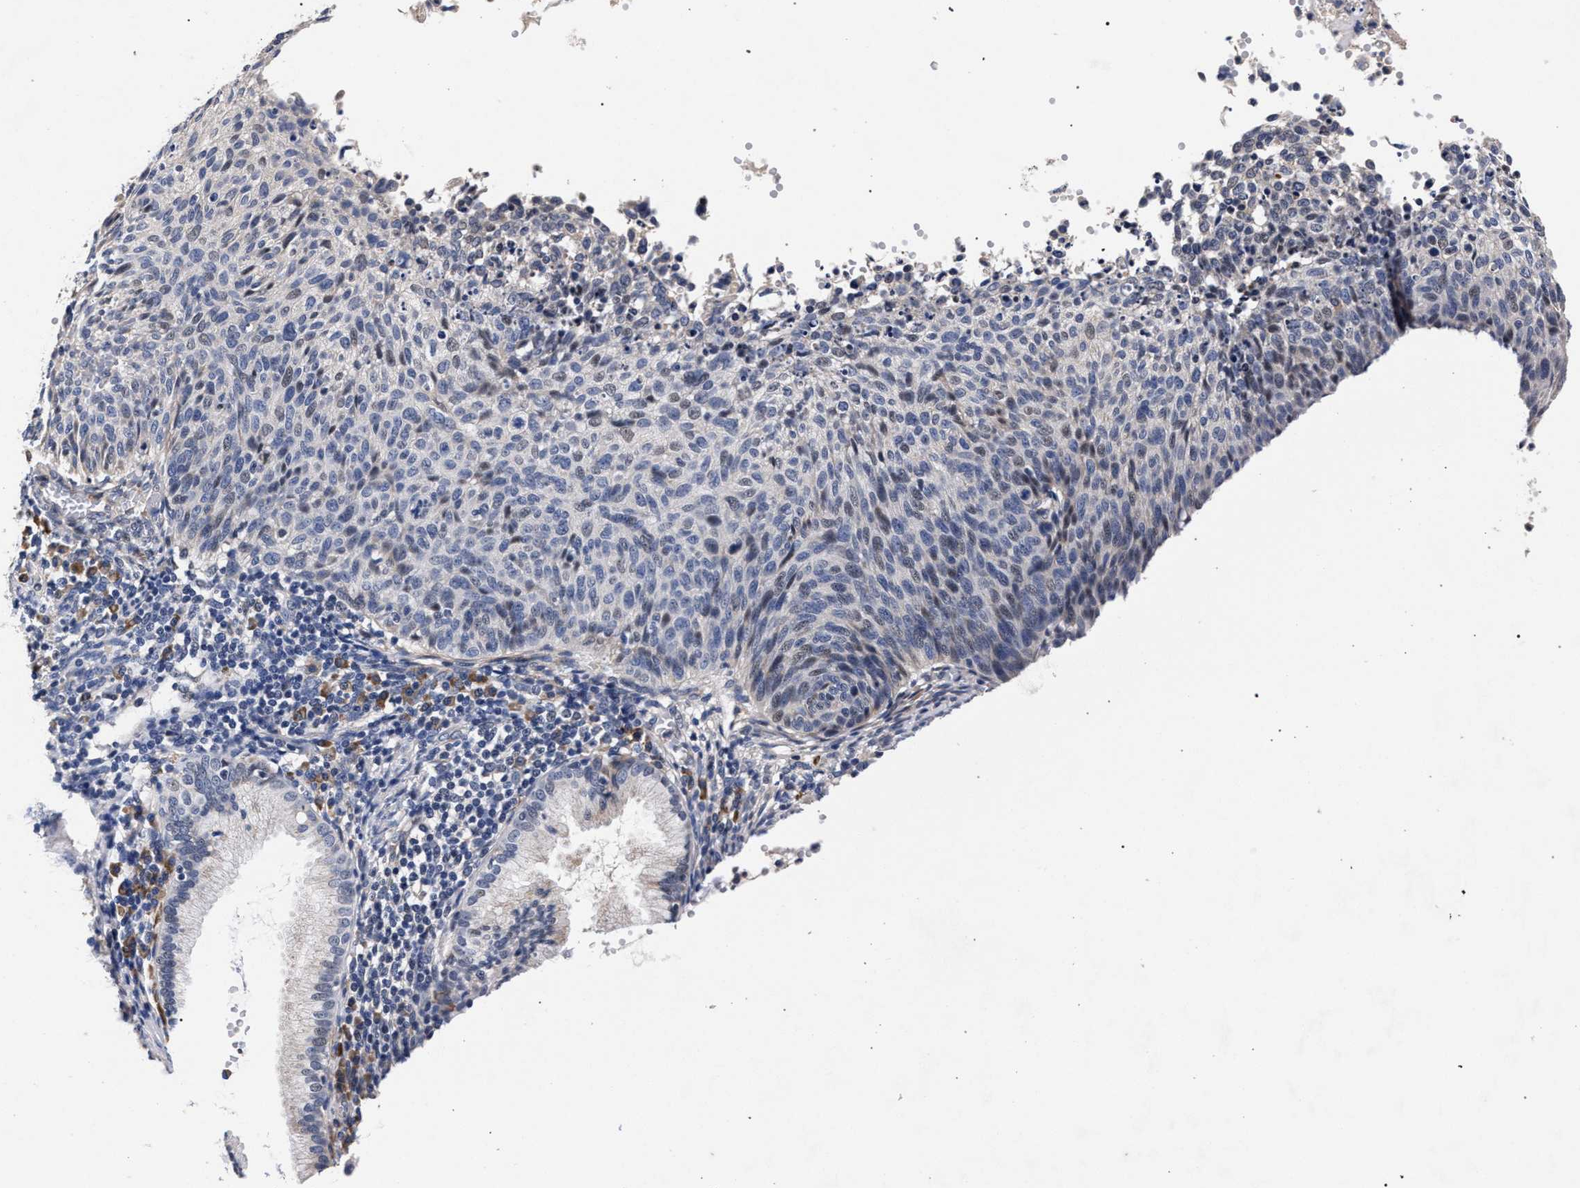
{"staining": {"intensity": "negative", "quantity": "none", "location": "none"}, "tissue": "cervical cancer", "cell_type": "Tumor cells", "image_type": "cancer", "snomed": [{"axis": "morphology", "description": "Squamous cell carcinoma, NOS"}, {"axis": "topography", "description": "Cervix"}], "caption": "Immunohistochemical staining of squamous cell carcinoma (cervical) shows no significant expression in tumor cells. (DAB (3,3'-diaminobenzidine) IHC with hematoxylin counter stain).", "gene": "CFAP95", "patient": {"sex": "female", "age": 70}}